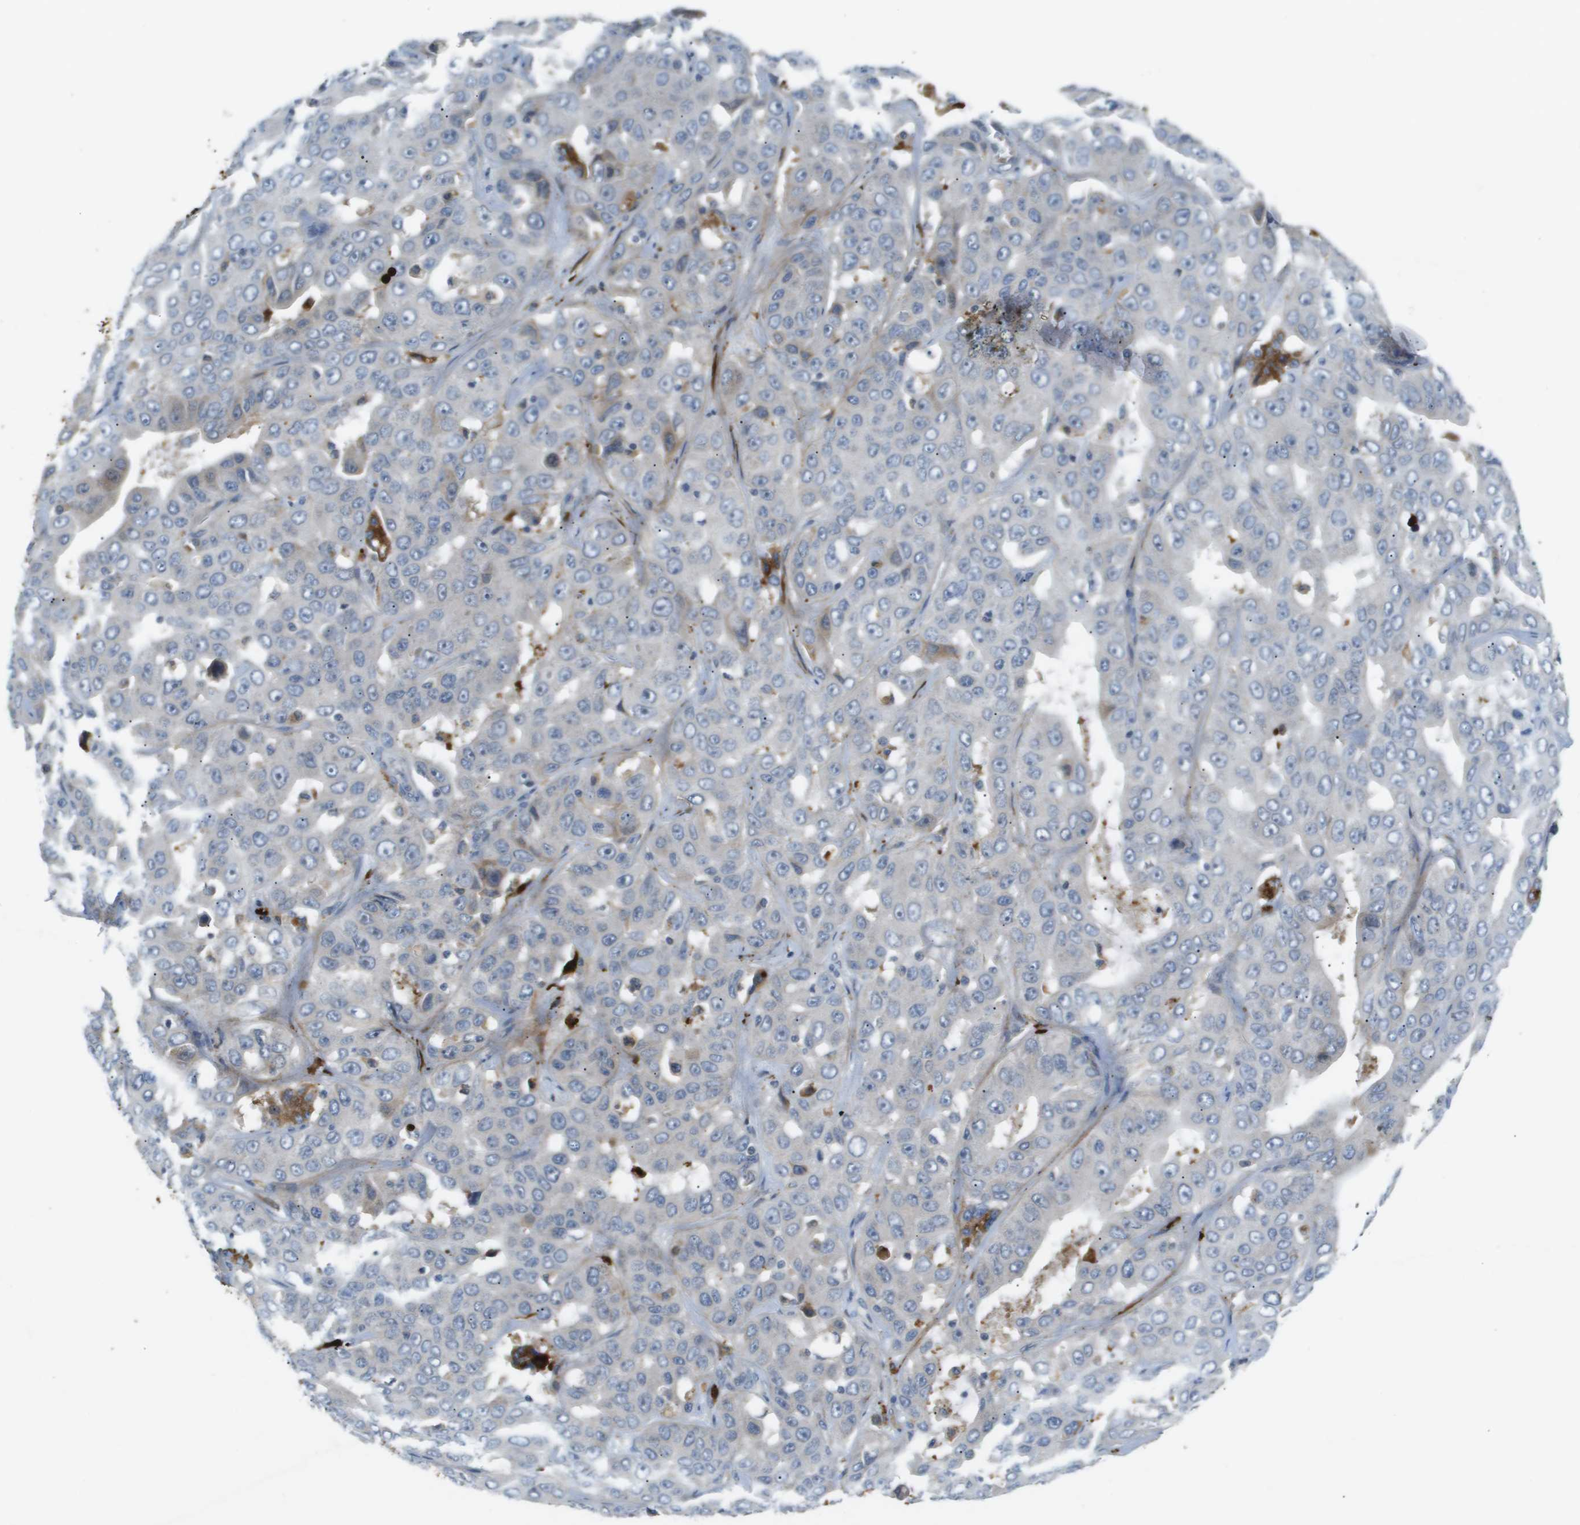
{"staining": {"intensity": "negative", "quantity": "none", "location": "none"}, "tissue": "liver cancer", "cell_type": "Tumor cells", "image_type": "cancer", "snomed": [{"axis": "morphology", "description": "Cholangiocarcinoma"}, {"axis": "topography", "description": "Liver"}], "caption": "Liver cancer (cholangiocarcinoma) was stained to show a protein in brown. There is no significant expression in tumor cells. (DAB (3,3'-diaminobenzidine) immunohistochemistry visualized using brightfield microscopy, high magnification).", "gene": "VTN", "patient": {"sex": "female", "age": 52}}